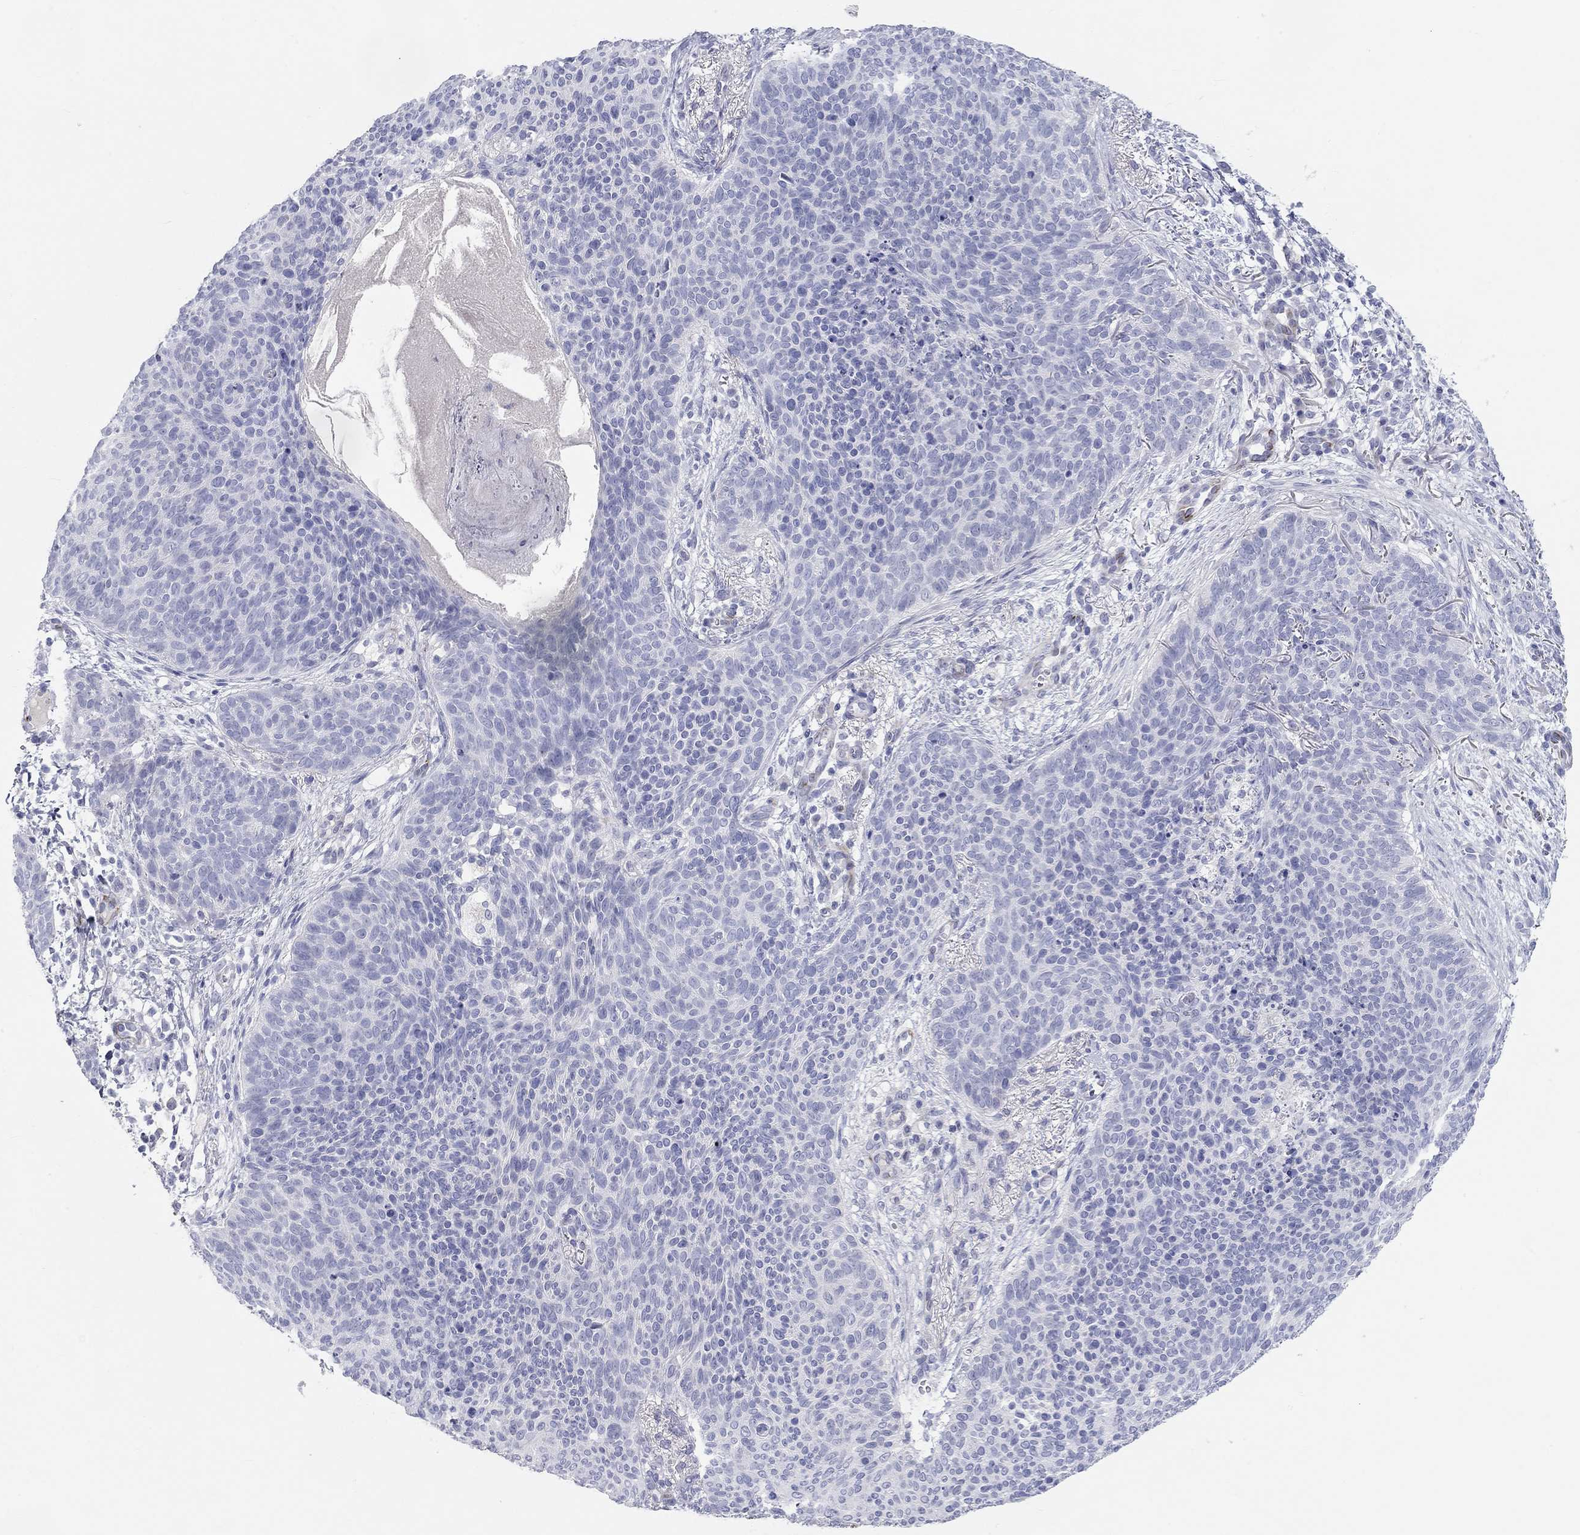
{"staining": {"intensity": "negative", "quantity": "none", "location": "none"}, "tissue": "skin cancer", "cell_type": "Tumor cells", "image_type": "cancer", "snomed": [{"axis": "morphology", "description": "Basal cell carcinoma"}, {"axis": "topography", "description": "Skin"}], "caption": "A histopathology image of basal cell carcinoma (skin) stained for a protein shows no brown staining in tumor cells.", "gene": "PCDHGC5", "patient": {"sex": "male", "age": 64}}